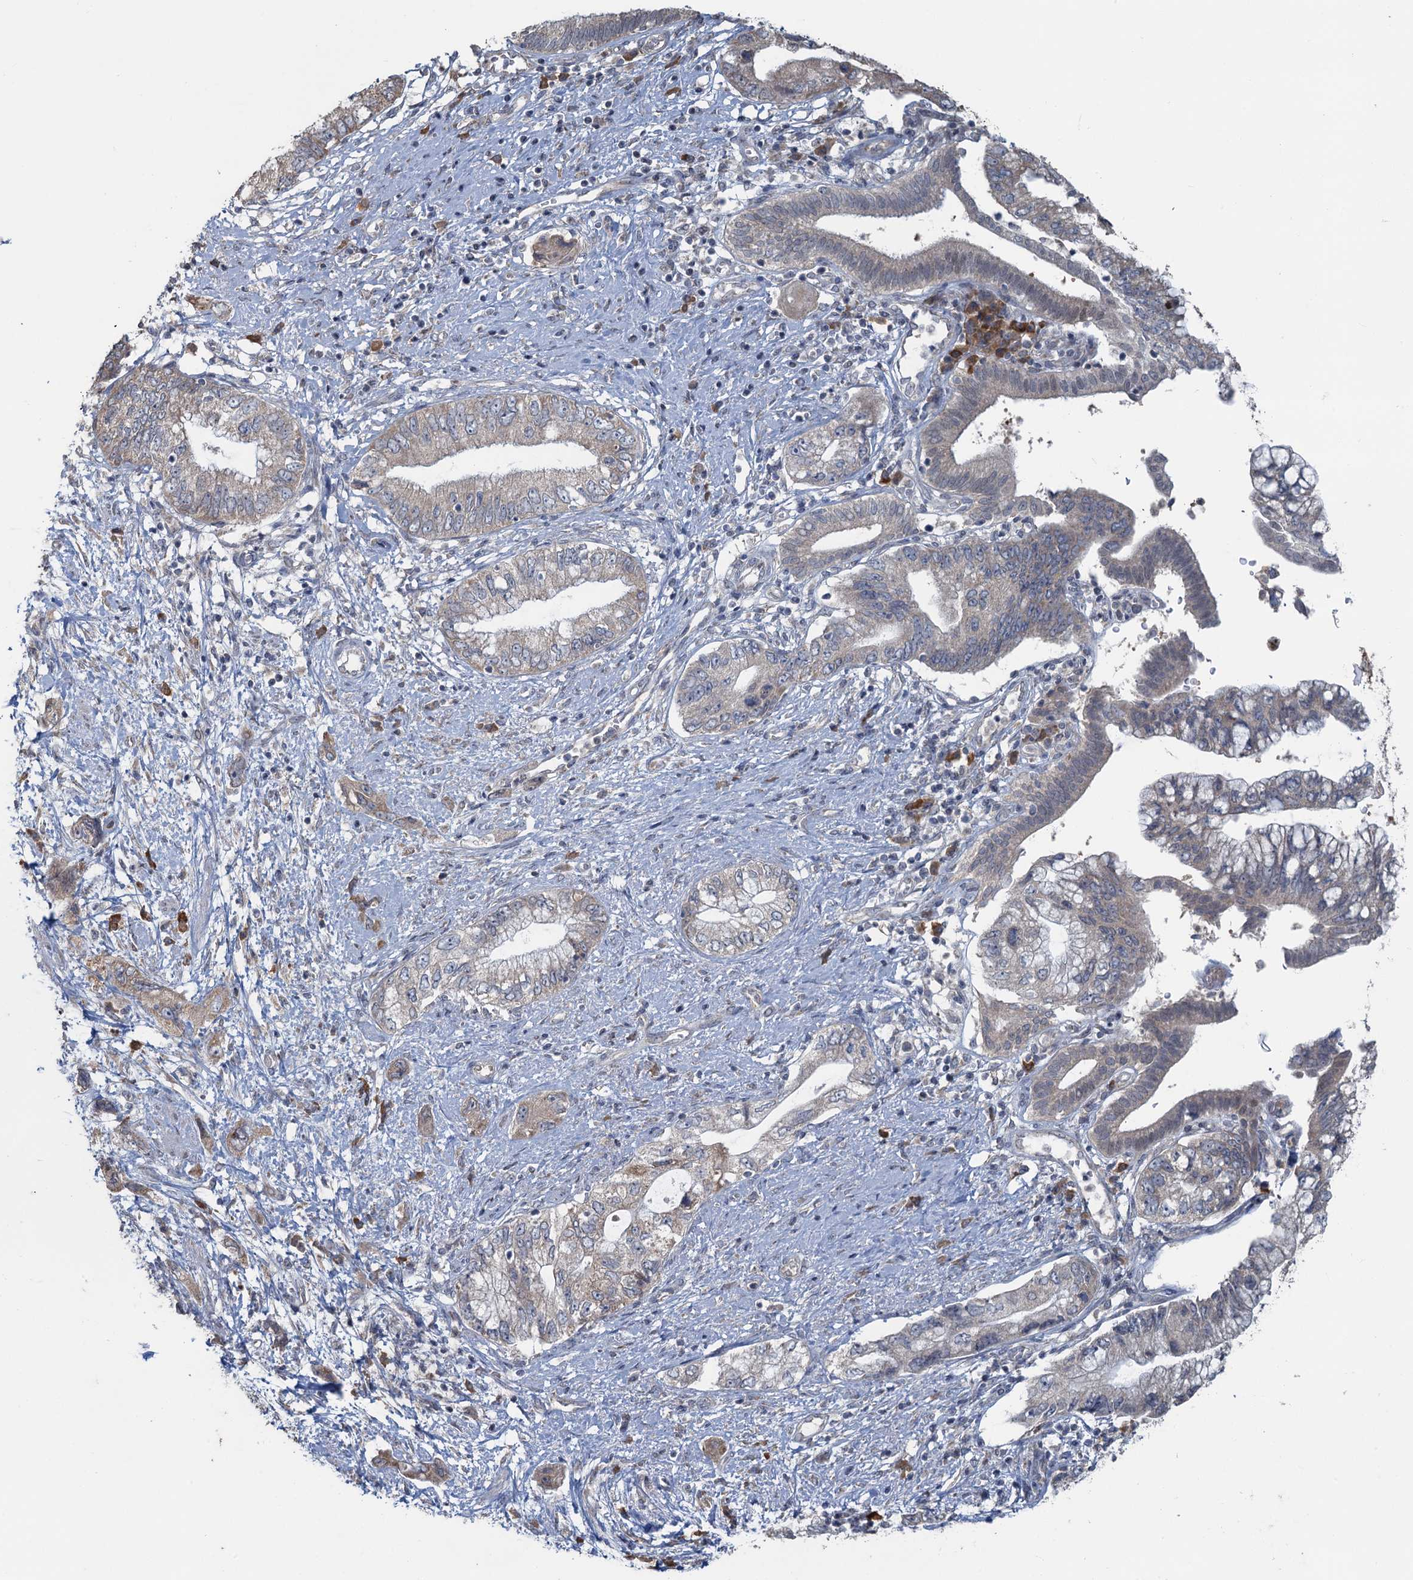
{"staining": {"intensity": "weak", "quantity": "<25%", "location": "cytoplasmic/membranous"}, "tissue": "pancreatic cancer", "cell_type": "Tumor cells", "image_type": "cancer", "snomed": [{"axis": "morphology", "description": "Adenocarcinoma, NOS"}, {"axis": "topography", "description": "Pancreas"}], "caption": "Protein analysis of pancreatic cancer exhibits no significant positivity in tumor cells.", "gene": "TEX35", "patient": {"sex": "female", "age": 73}}